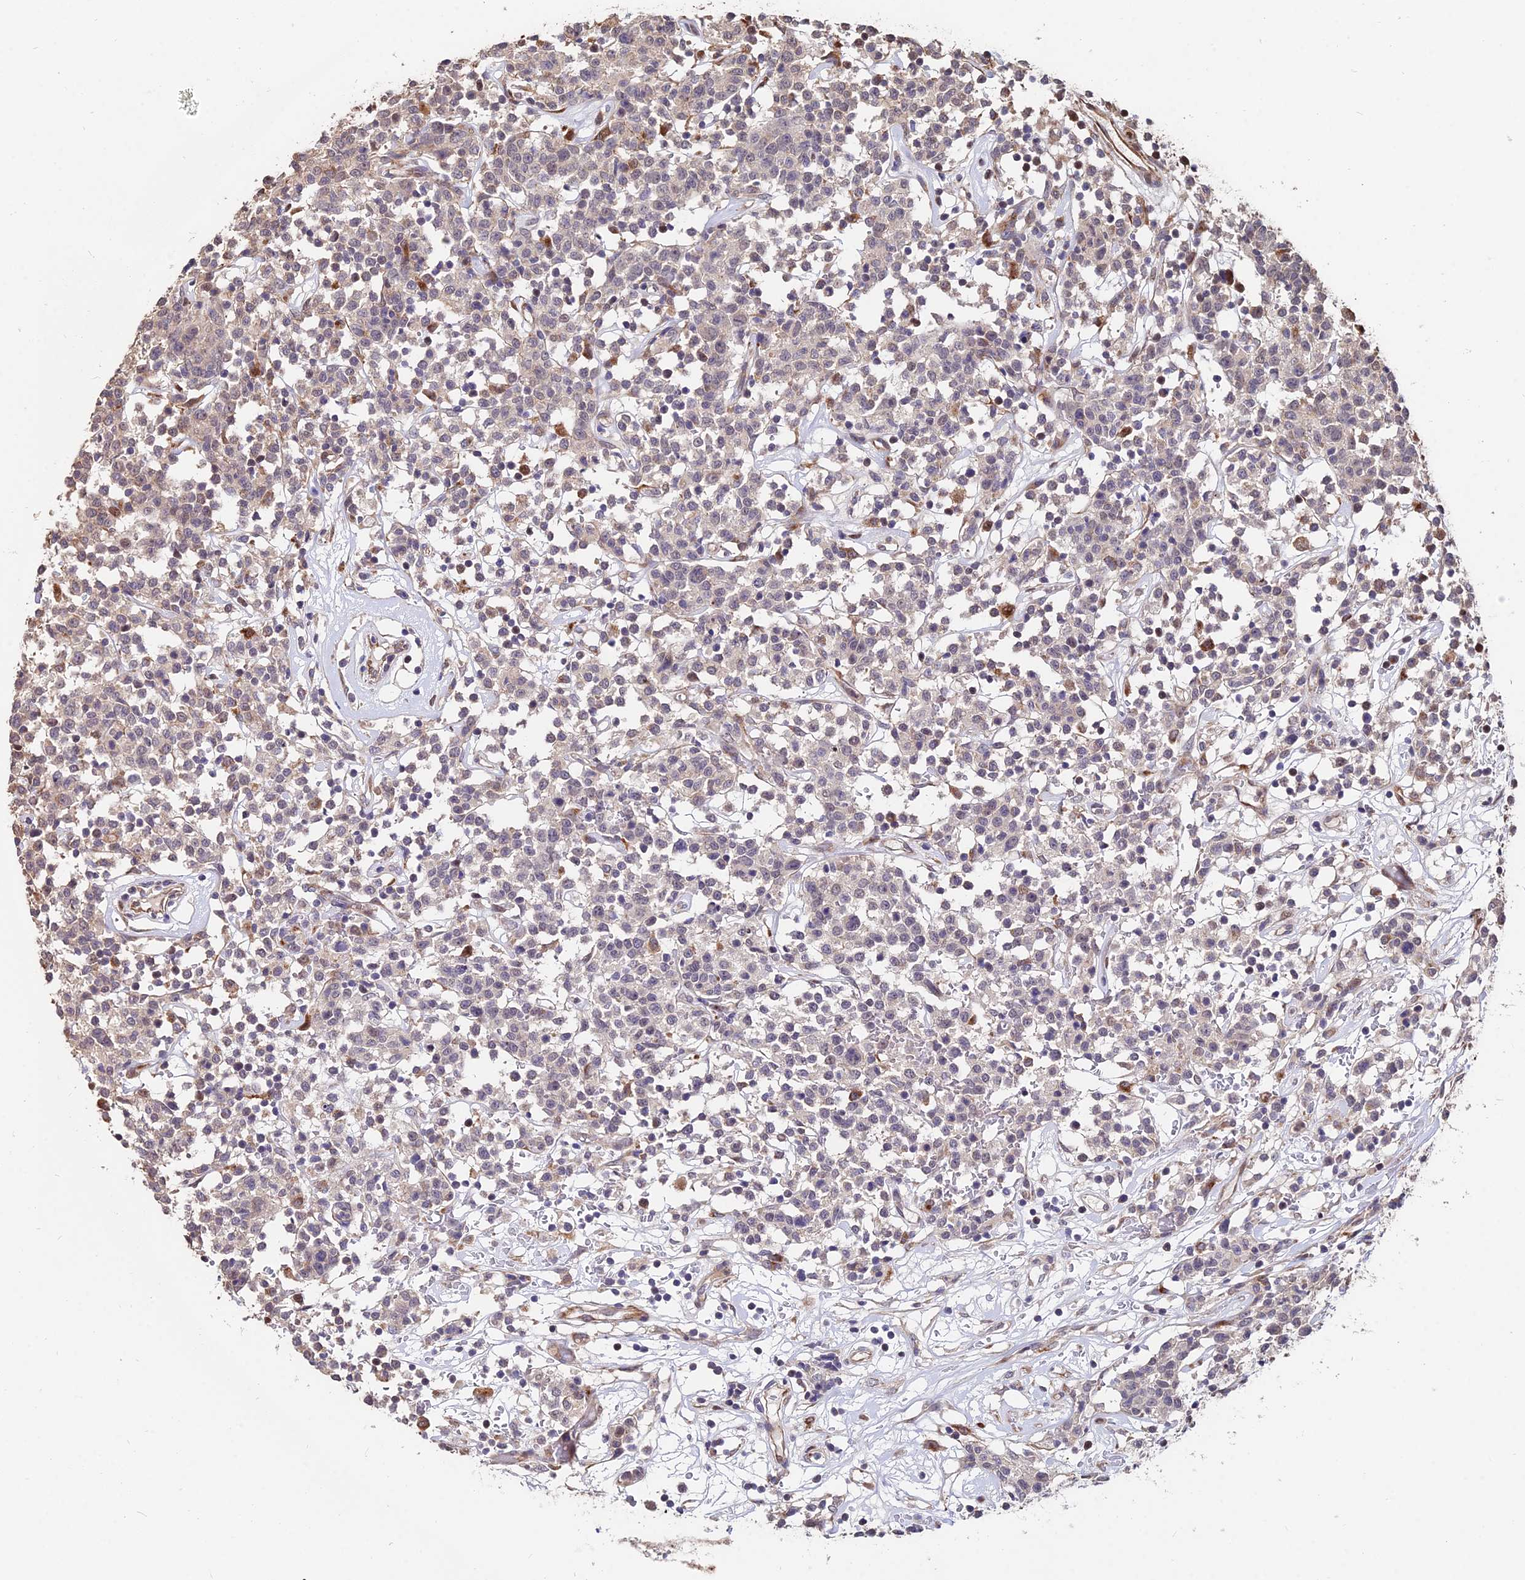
{"staining": {"intensity": "weak", "quantity": "<25%", "location": "cytoplasmic/membranous"}, "tissue": "lymphoma", "cell_type": "Tumor cells", "image_type": "cancer", "snomed": [{"axis": "morphology", "description": "Malignant lymphoma, non-Hodgkin's type, Low grade"}, {"axis": "topography", "description": "Small intestine"}], "caption": "Tumor cells show no significant protein positivity in low-grade malignant lymphoma, non-Hodgkin's type. (DAB (3,3'-diaminobenzidine) immunohistochemistry with hematoxylin counter stain).", "gene": "ACTR5", "patient": {"sex": "female", "age": 59}}